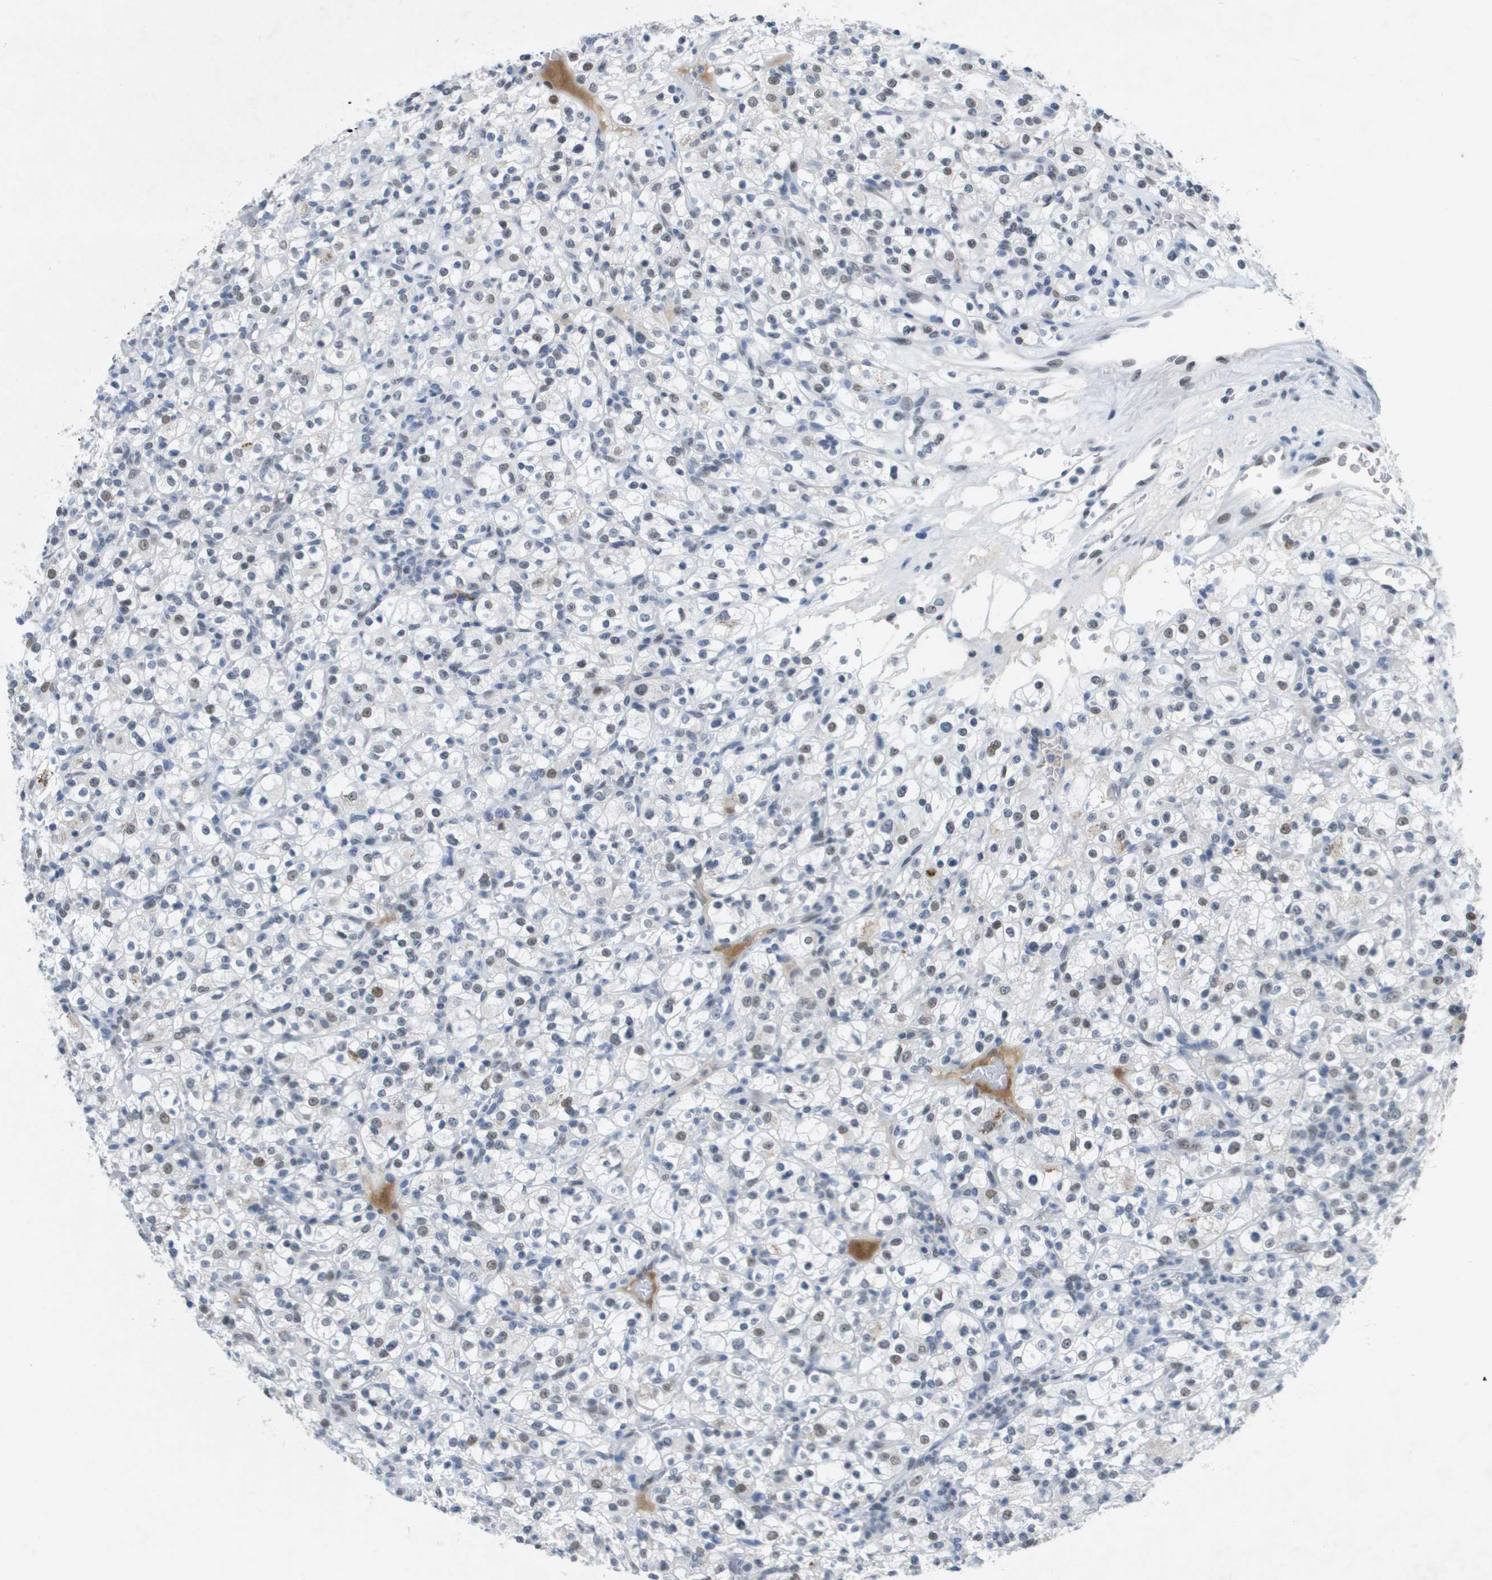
{"staining": {"intensity": "moderate", "quantity": "<25%", "location": "nuclear"}, "tissue": "renal cancer", "cell_type": "Tumor cells", "image_type": "cancer", "snomed": [{"axis": "morphology", "description": "Normal tissue, NOS"}, {"axis": "morphology", "description": "Adenocarcinoma, NOS"}, {"axis": "topography", "description": "Kidney"}], "caption": "IHC (DAB (3,3'-diaminobenzidine)) staining of renal adenocarcinoma reveals moderate nuclear protein positivity in about <25% of tumor cells.", "gene": "TP53RK", "patient": {"sex": "female", "age": 72}}